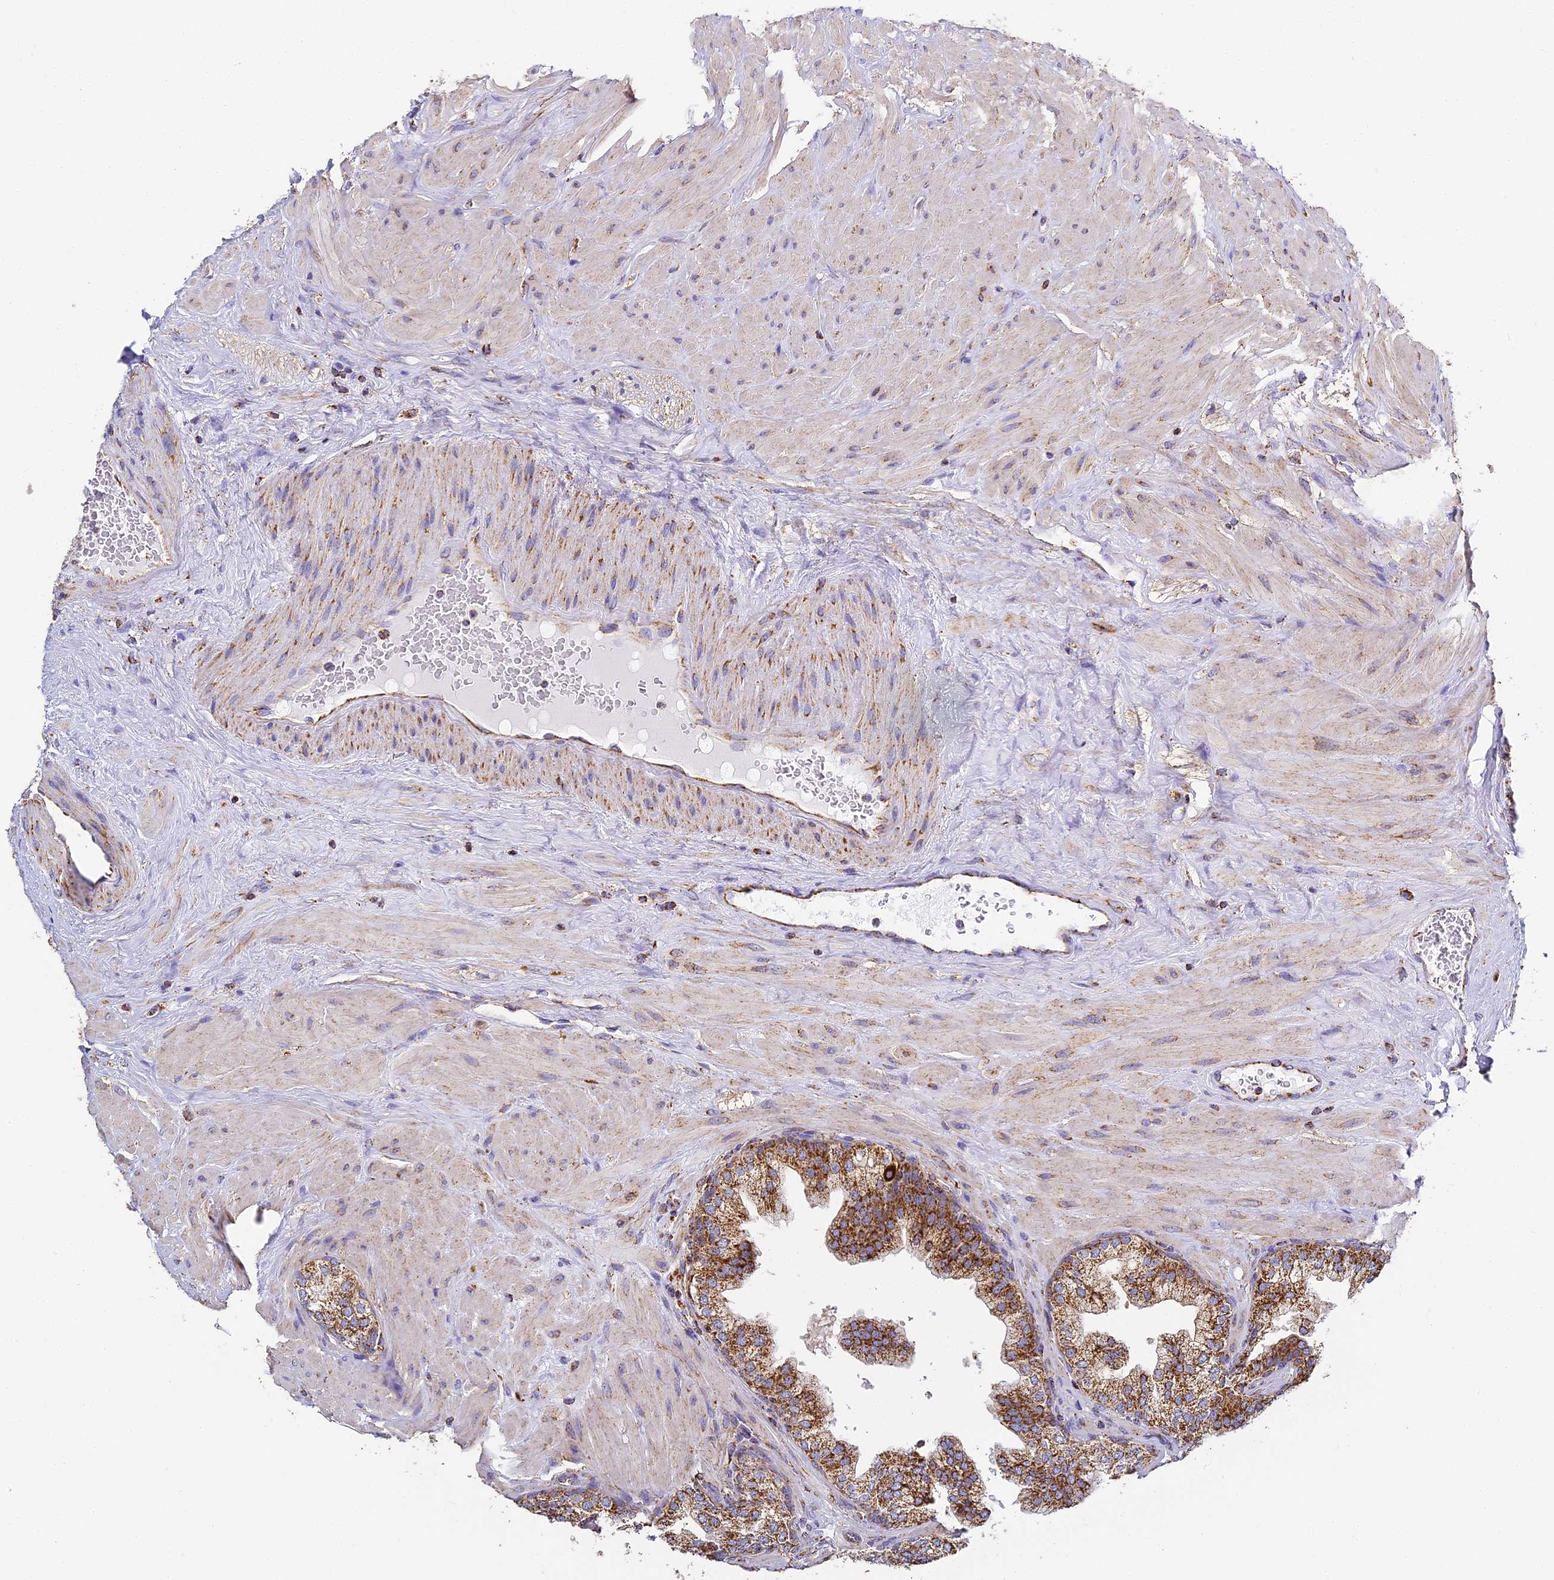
{"staining": {"intensity": "strong", "quantity": ">75%", "location": "cytoplasmic/membranous"}, "tissue": "prostate", "cell_type": "Glandular cells", "image_type": "normal", "snomed": [{"axis": "morphology", "description": "Normal tissue, NOS"}, {"axis": "topography", "description": "Prostate"}], "caption": "Glandular cells show high levels of strong cytoplasmic/membranous expression in approximately >75% of cells in normal human prostate. (DAB IHC with brightfield microscopy, high magnification).", "gene": "STK17A", "patient": {"sex": "male", "age": 60}}